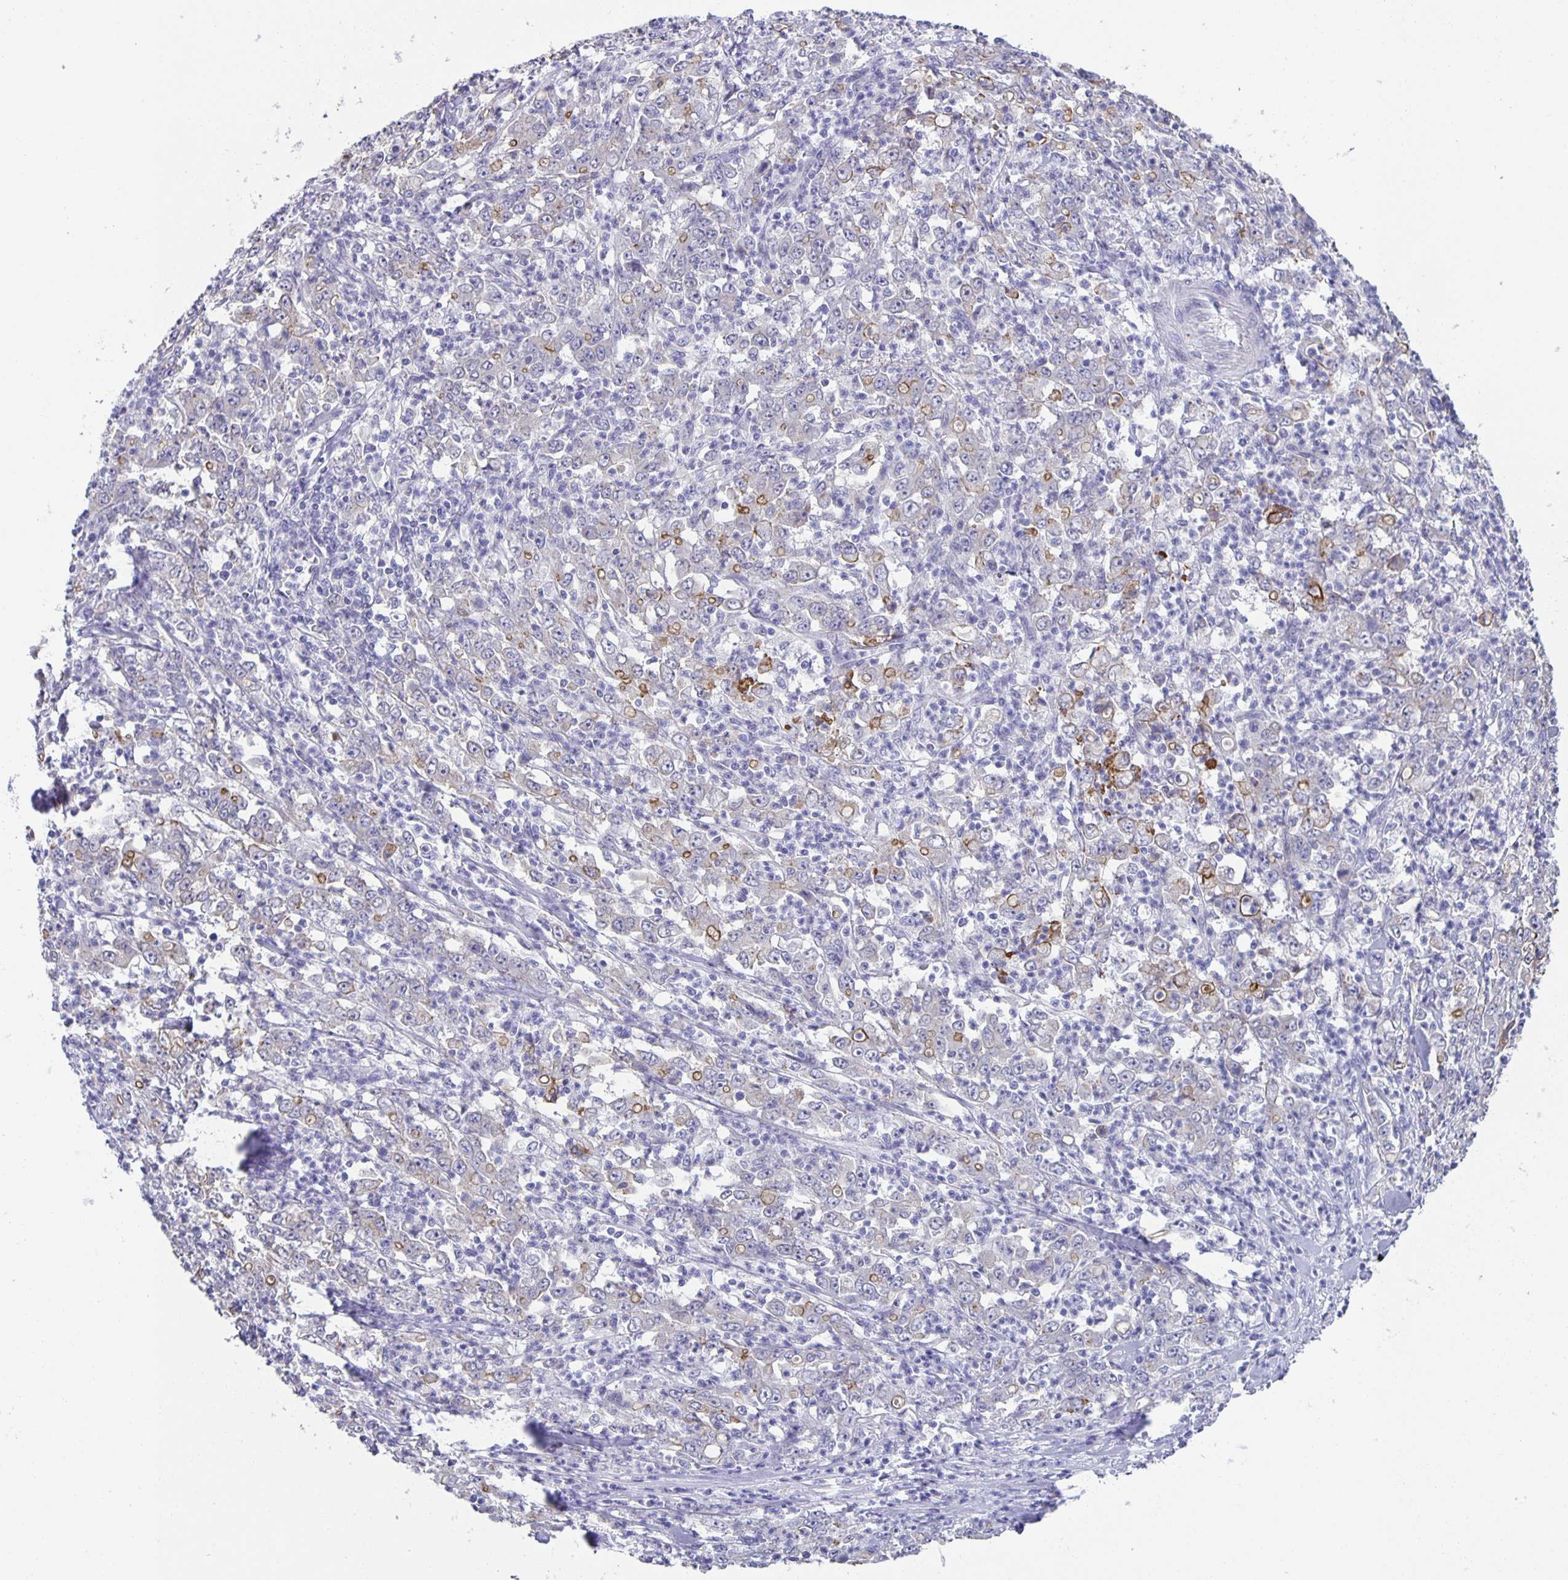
{"staining": {"intensity": "moderate", "quantity": "<25%", "location": "cytoplasmic/membranous"}, "tissue": "stomach cancer", "cell_type": "Tumor cells", "image_type": "cancer", "snomed": [{"axis": "morphology", "description": "Adenocarcinoma, NOS"}, {"axis": "topography", "description": "Stomach, lower"}], "caption": "DAB (3,3'-diaminobenzidine) immunohistochemical staining of stomach adenocarcinoma exhibits moderate cytoplasmic/membranous protein positivity in about <25% of tumor cells. (Stains: DAB in brown, nuclei in blue, Microscopy: brightfield microscopy at high magnification).", "gene": "PTPN3", "patient": {"sex": "female", "age": 71}}